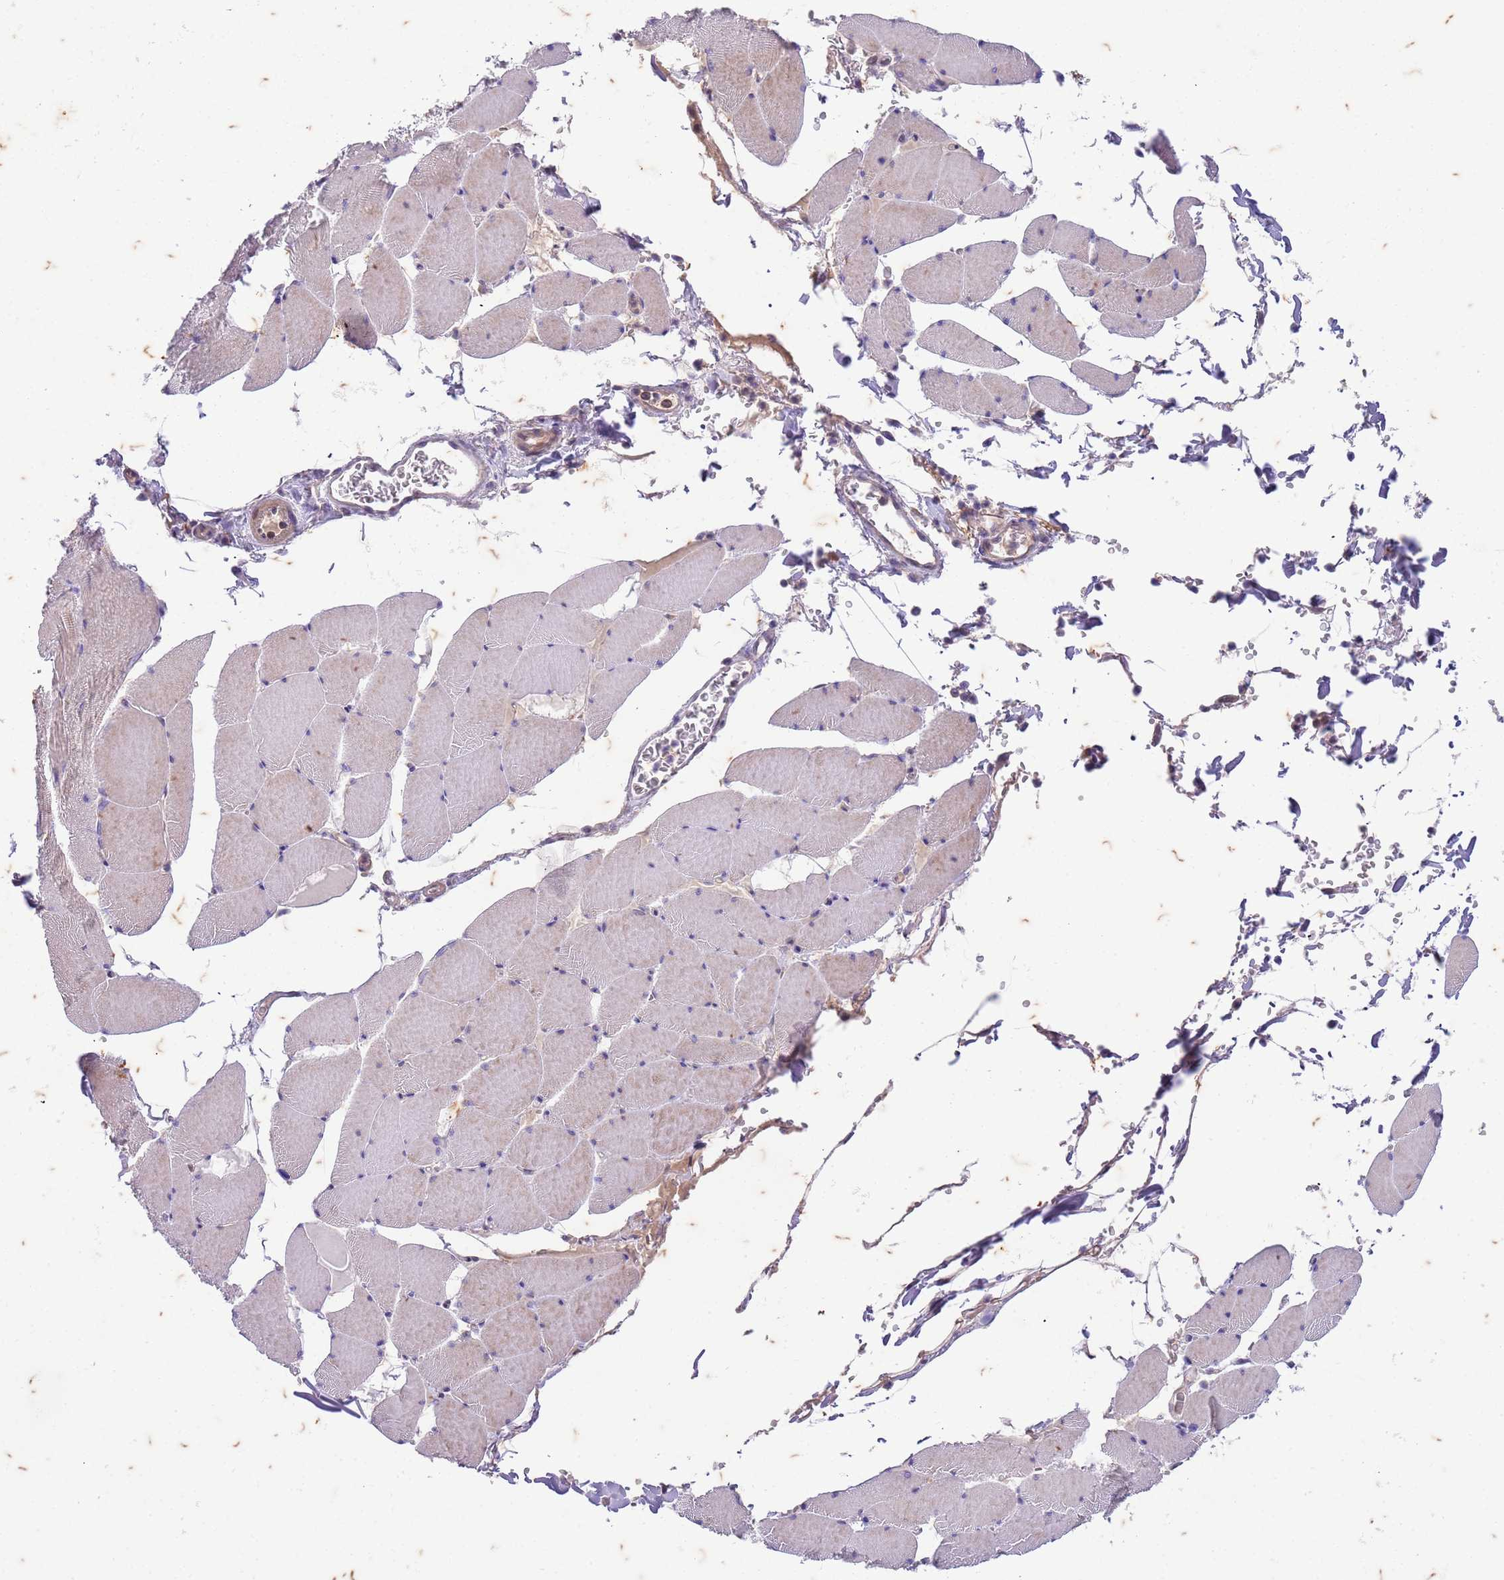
{"staining": {"intensity": "moderate", "quantity": "25%-75%", "location": "cytoplasmic/membranous"}, "tissue": "skeletal muscle", "cell_type": "Myocytes", "image_type": "normal", "snomed": [{"axis": "morphology", "description": "Normal tissue, NOS"}, {"axis": "topography", "description": "Skeletal muscle"}, {"axis": "topography", "description": "Head-Neck"}], "caption": "Immunohistochemical staining of unremarkable human skeletal muscle reveals 25%-75% levels of moderate cytoplasmic/membranous protein expression in about 25%-75% of myocytes.", "gene": "RAPGEF3", "patient": {"sex": "male", "age": 66}}